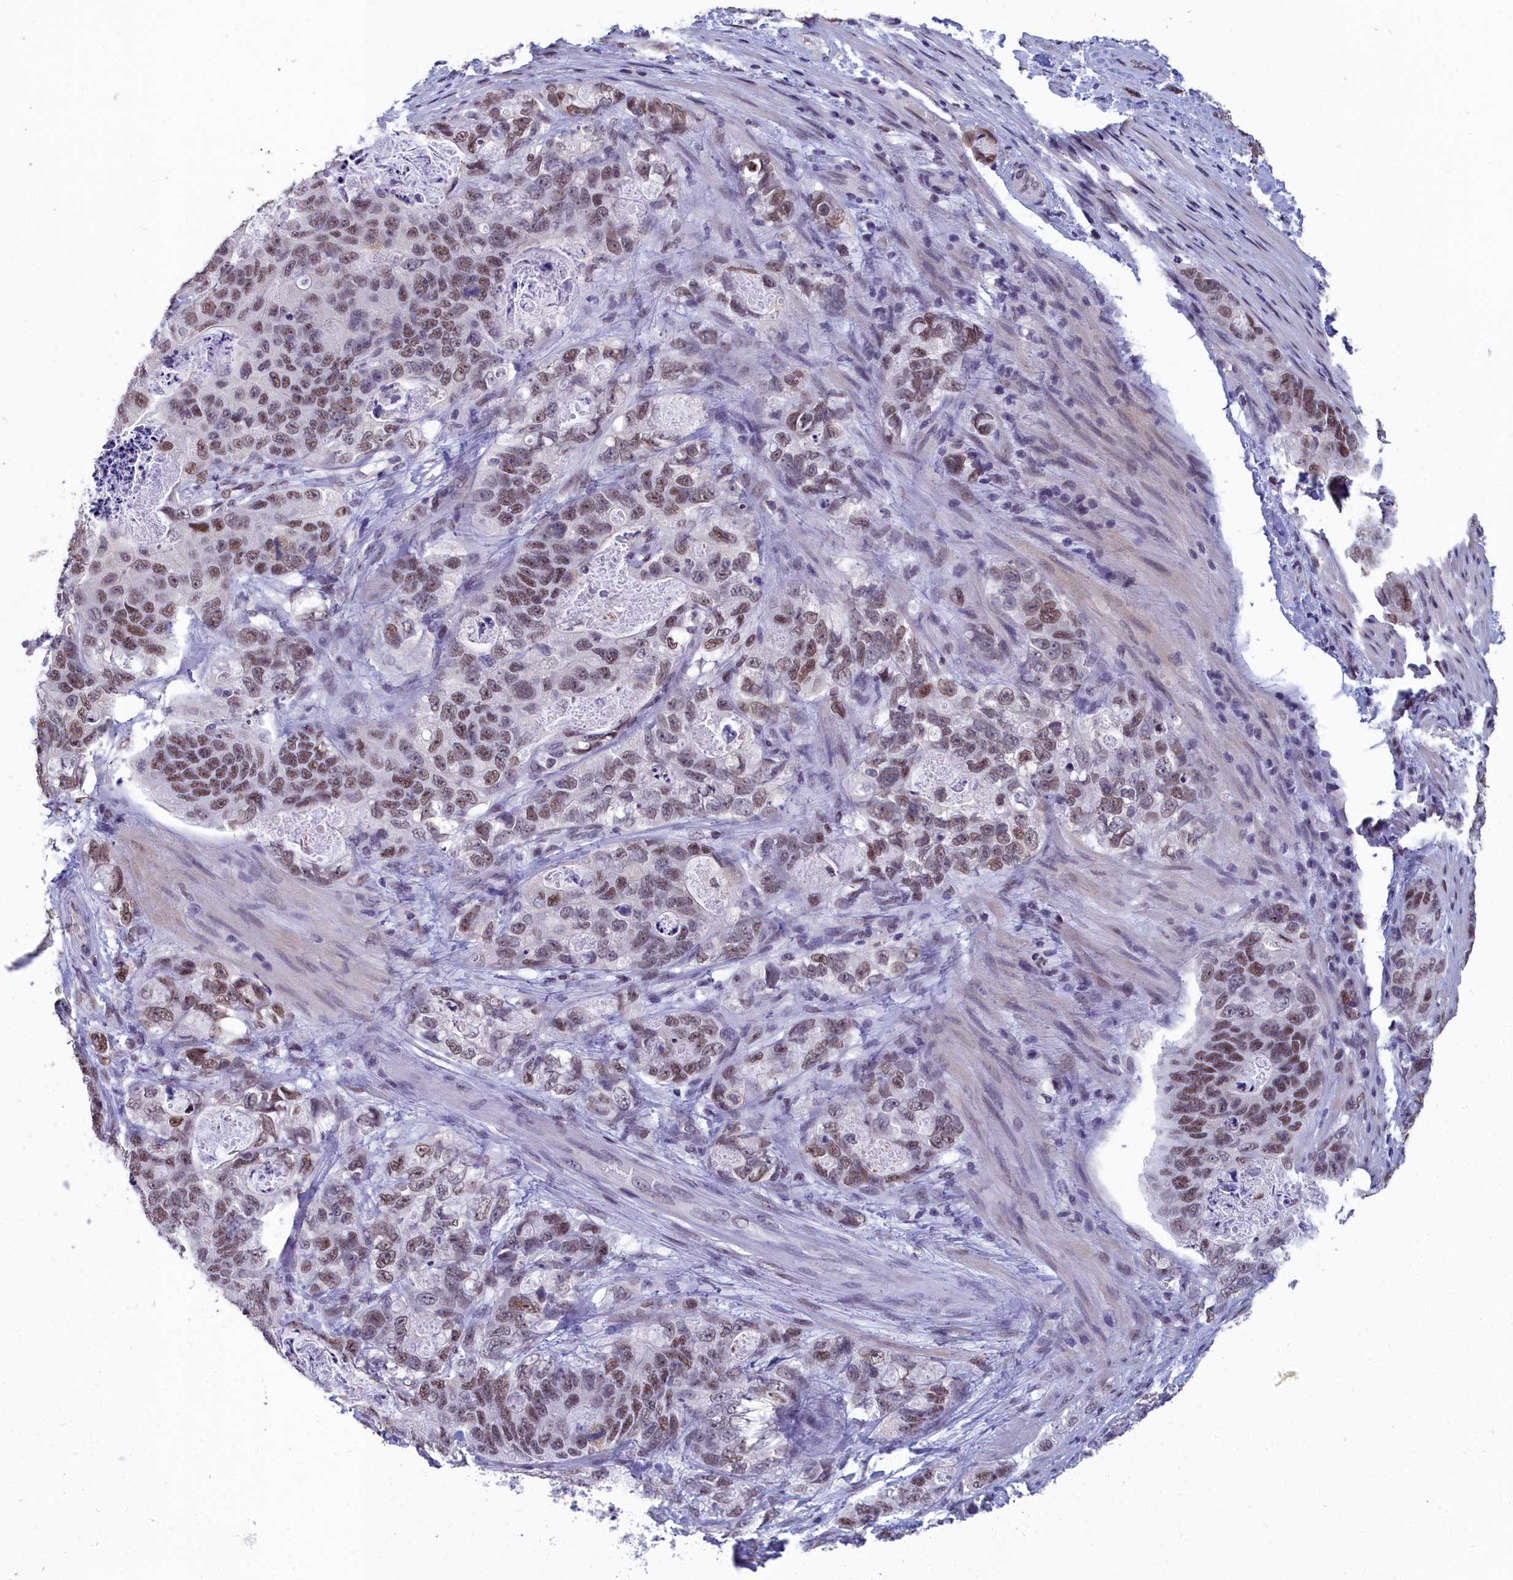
{"staining": {"intensity": "moderate", "quantity": ">75%", "location": "nuclear"}, "tissue": "stomach cancer", "cell_type": "Tumor cells", "image_type": "cancer", "snomed": [{"axis": "morphology", "description": "Normal tissue, NOS"}, {"axis": "morphology", "description": "Adenocarcinoma, NOS"}, {"axis": "topography", "description": "Stomach"}], "caption": "Tumor cells display medium levels of moderate nuclear positivity in approximately >75% of cells in human stomach cancer (adenocarcinoma).", "gene": "CCDC97", "patient": {"sex": "female", "age": 89}}